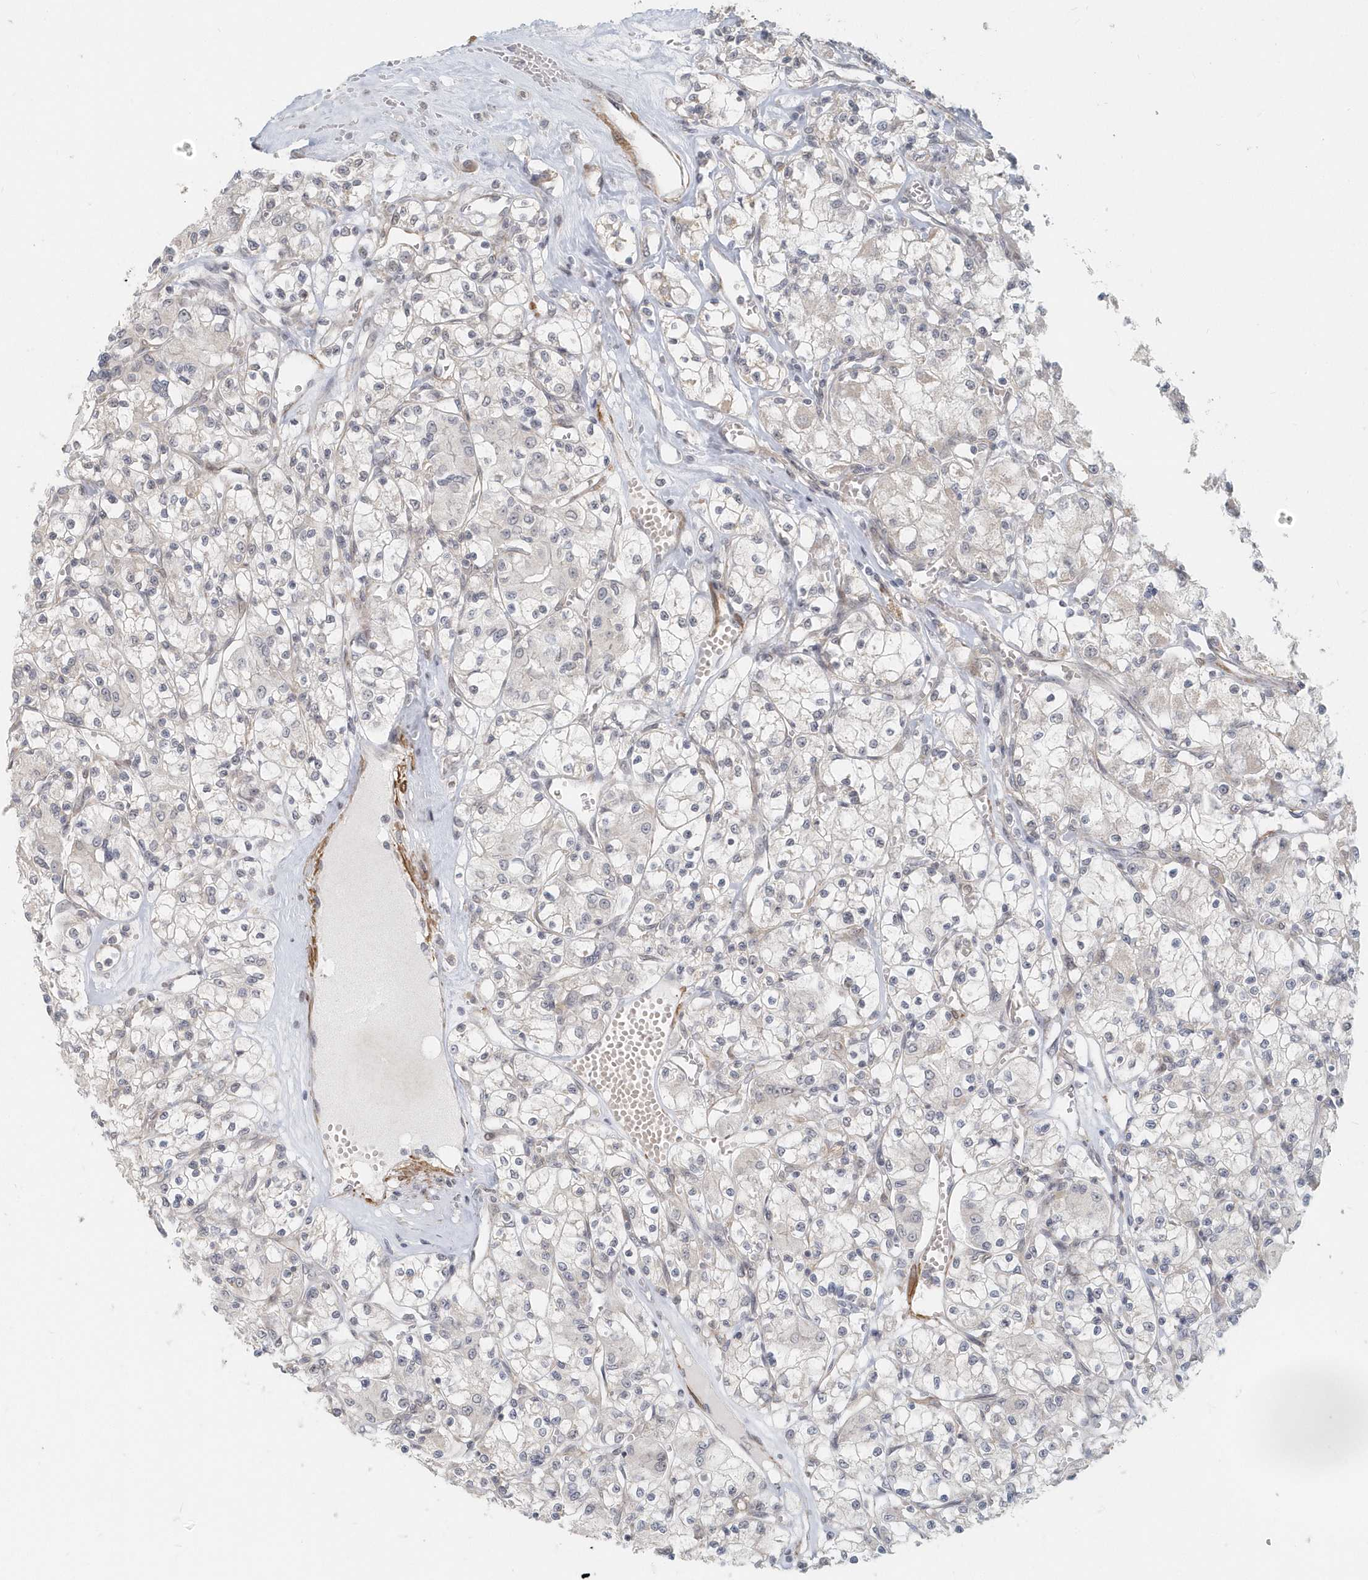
{"staining": {"intensity": "negative", "quantity": "none", "location": "none"}, "tissue": "renal cancer", "cell_type": "Tumor cells", "image_type": "cancer", "snomed": [{"axis": "morphology", "description": "Adenocarcinoma, NOS"}, {"axis": "topography", "description": "Kidney"}], "caption": "The immunohistochemistry (IHC) histopathology image has no significant expression in tumor cells of renal cancer (adenocarcinoma) tissue.", "gene": "NAPB", "patient": {"sex": "female", "age": 59}}